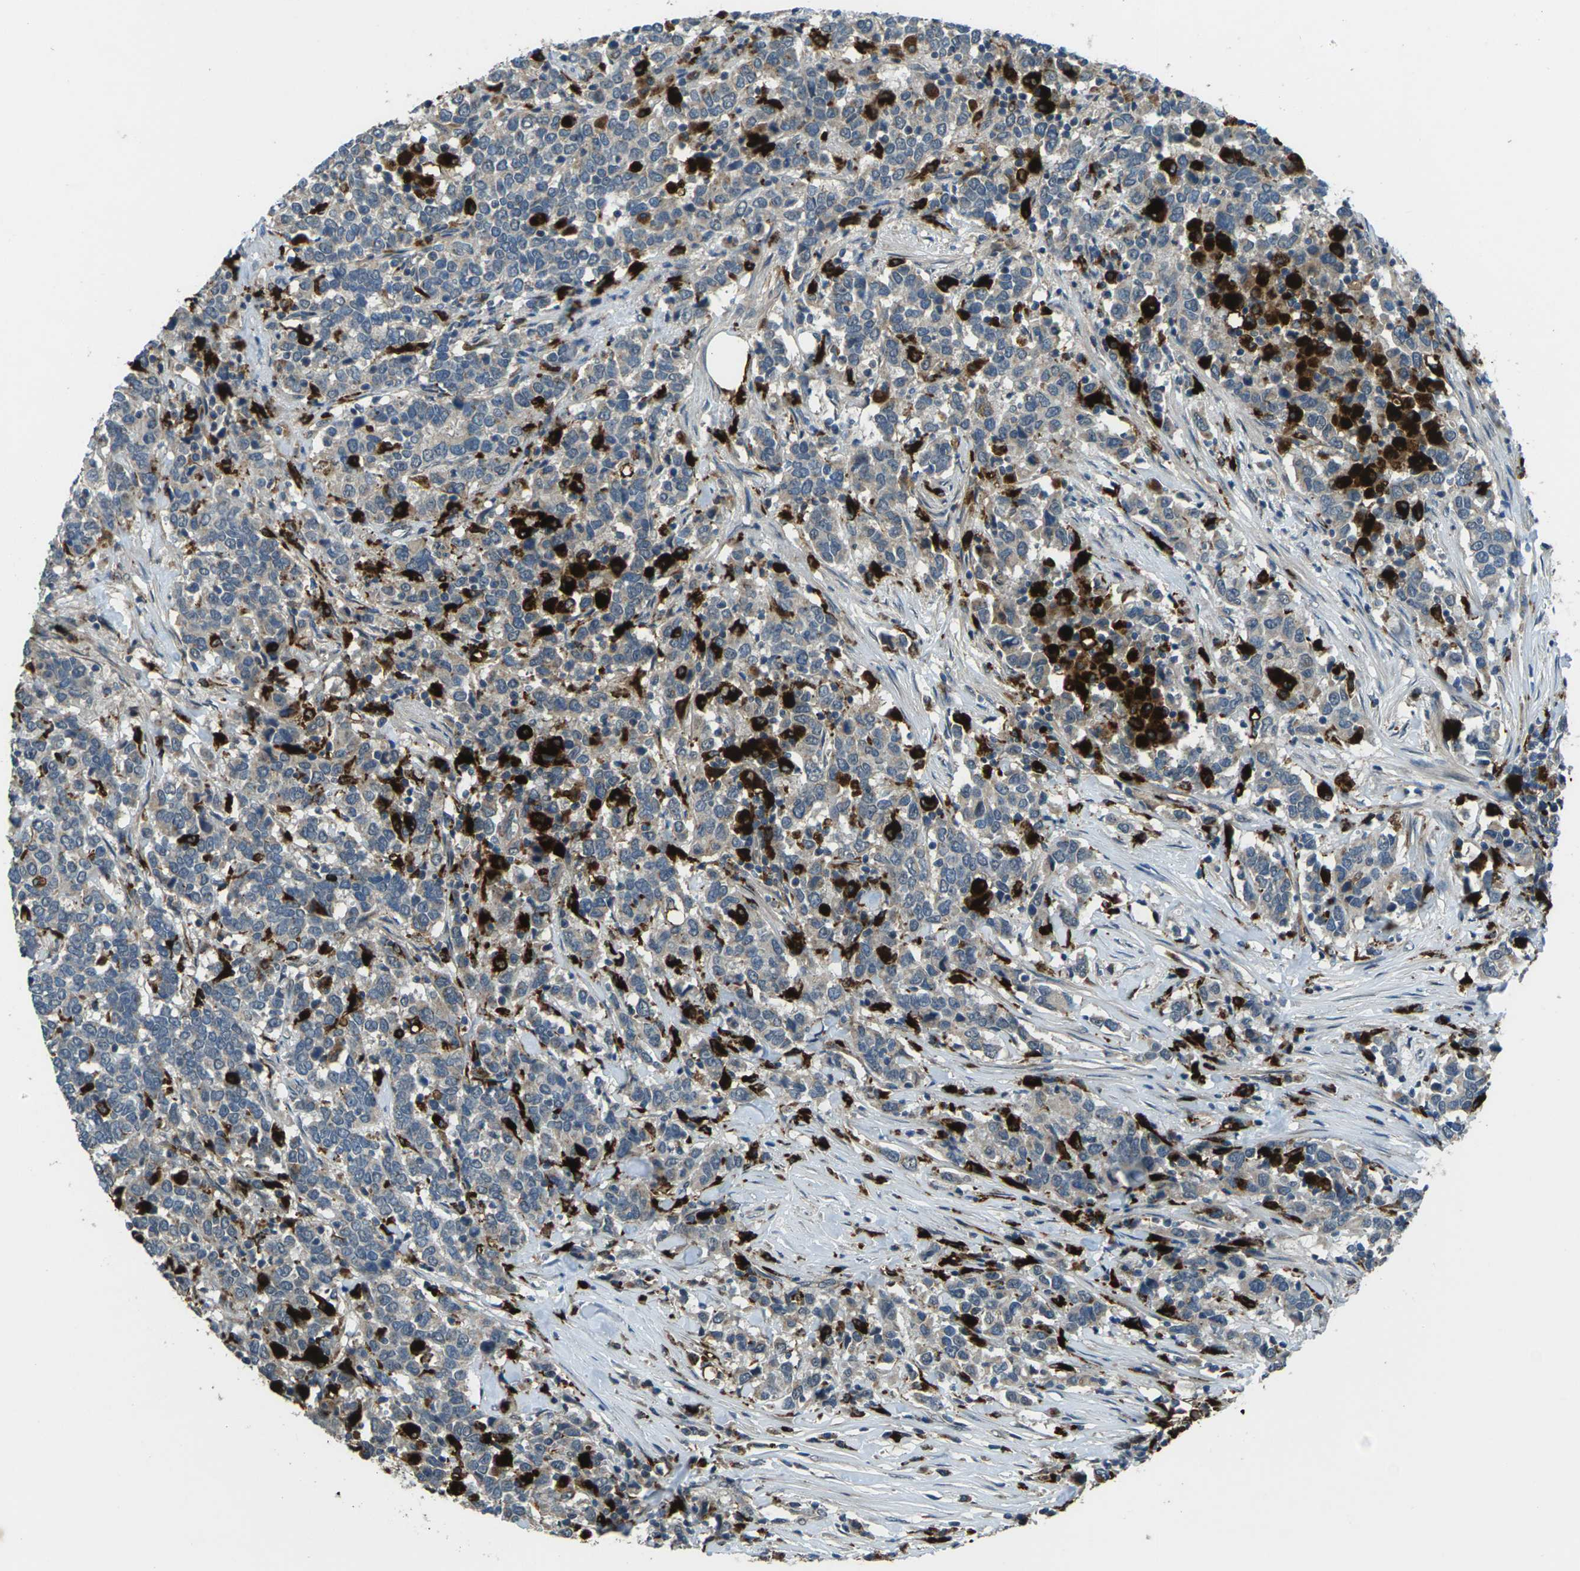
{"staining": {"intensity": "weak", "quantity": "<25%", "location": "cytoplasmic/membranous"}, "tissue": "urothelial cancer", "cell_type": "Tumor cells", "image_type": "cancer", "snomed": [{"axis": "morphology", "description": "Urothelial carcinoma, High grade"}, {"axis": "topography", "description": "Urinary bladder"}], "caption": "Urothelial cancer stained for a protein using immunohistochemistry shows no expression tumor cells.", "gene": "SLC31A2", "patient": {"sex": "male", "age": 61}}